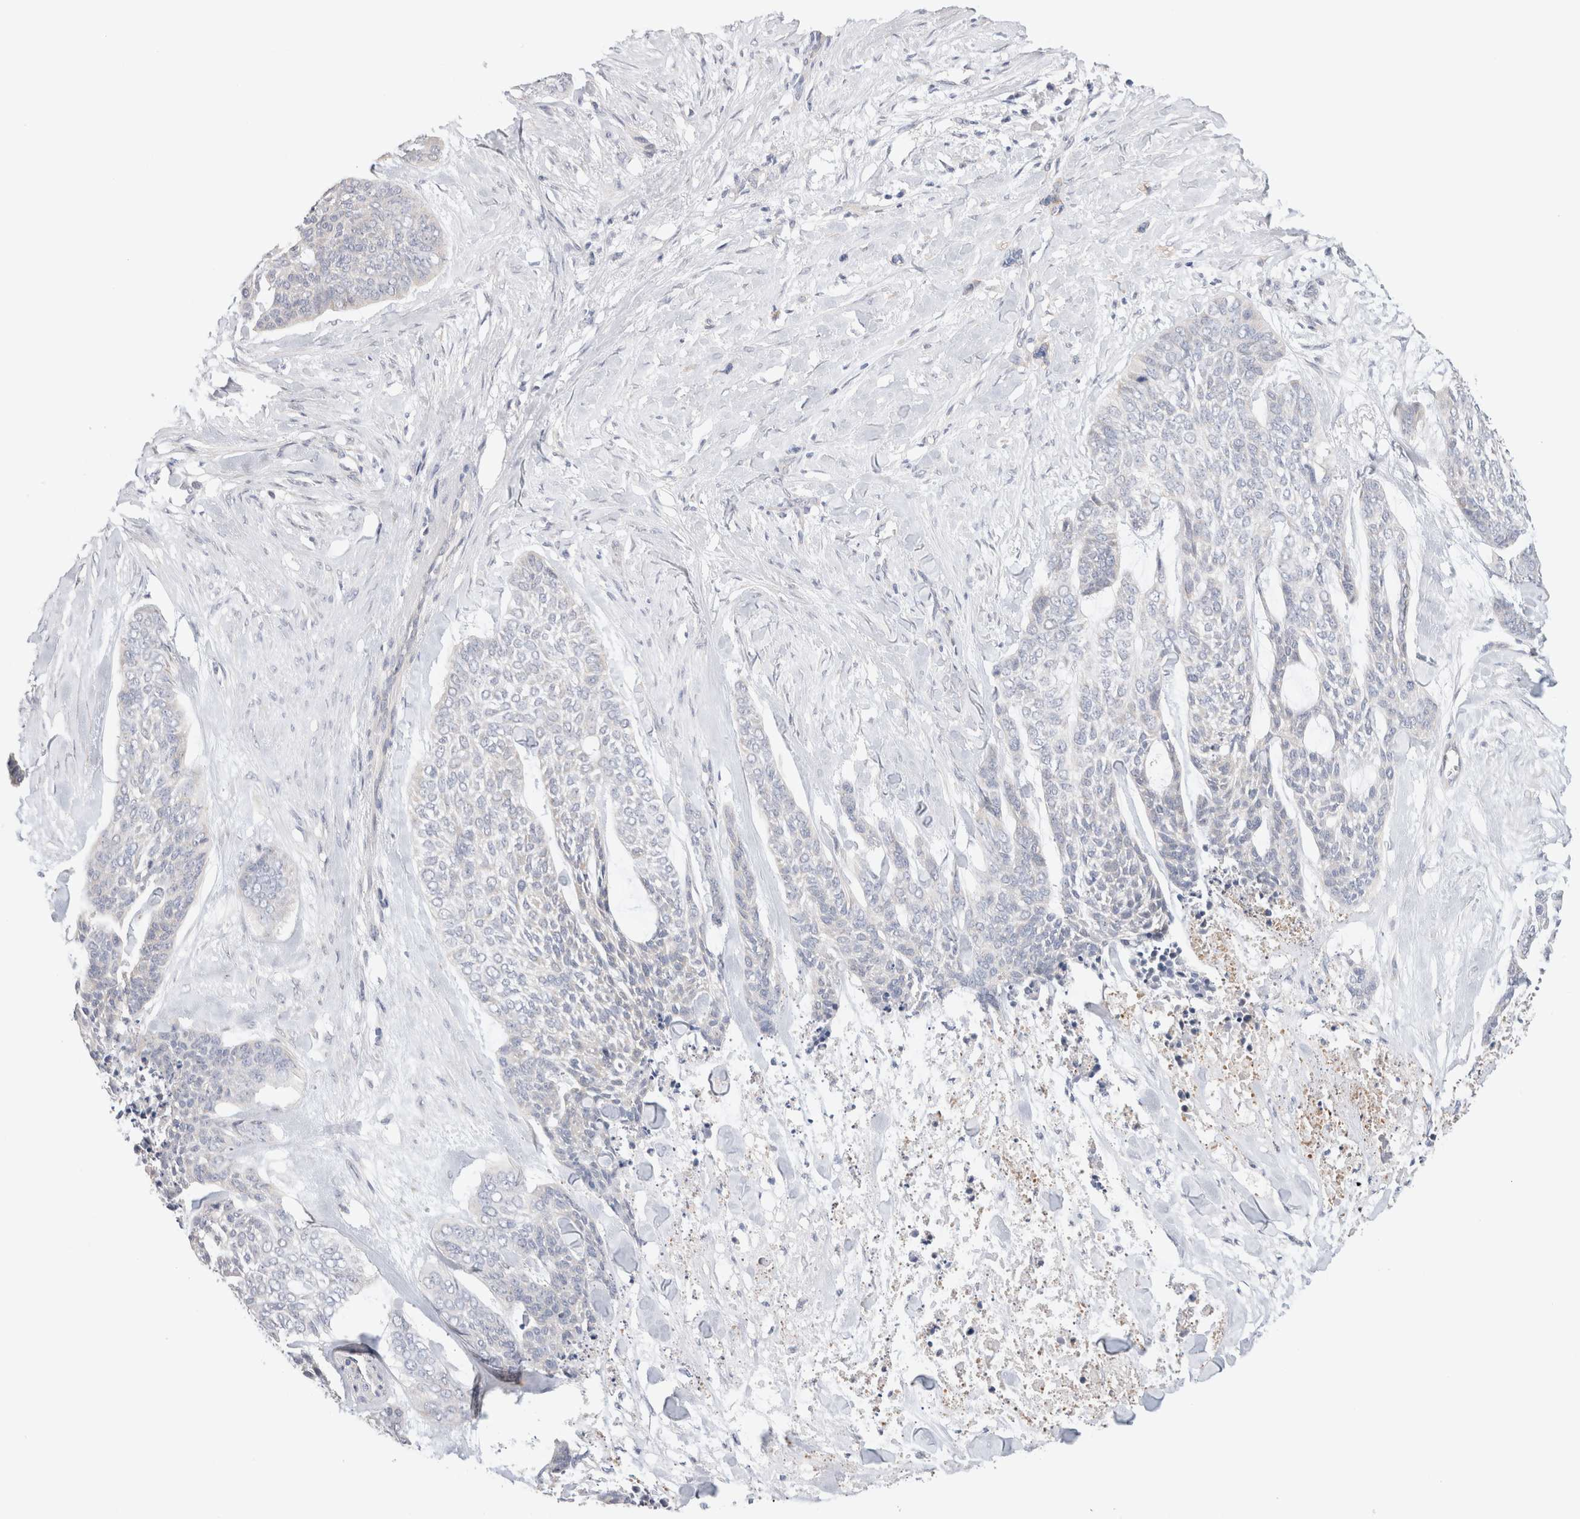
{"staining": {"intensity": "negative", "quantity": "none", "location": "none"}, "tissue": "skin cancer", "cell_type": "Tumor cells", "image_type": "cancer", "snomed": [{"axis": "morphology", "description": "Basal cell carcinoma"}, {"axis": "topography", "description": "Skin"}], "caption": "This histopathology image is of skin cancer stained with immunohistochemistry to label a protein in brown with the nuclei are counter-stained blue. There is no expression in tumor cells.", "gene": "DMD", "patient": {"sex": "female", "age": 64}}